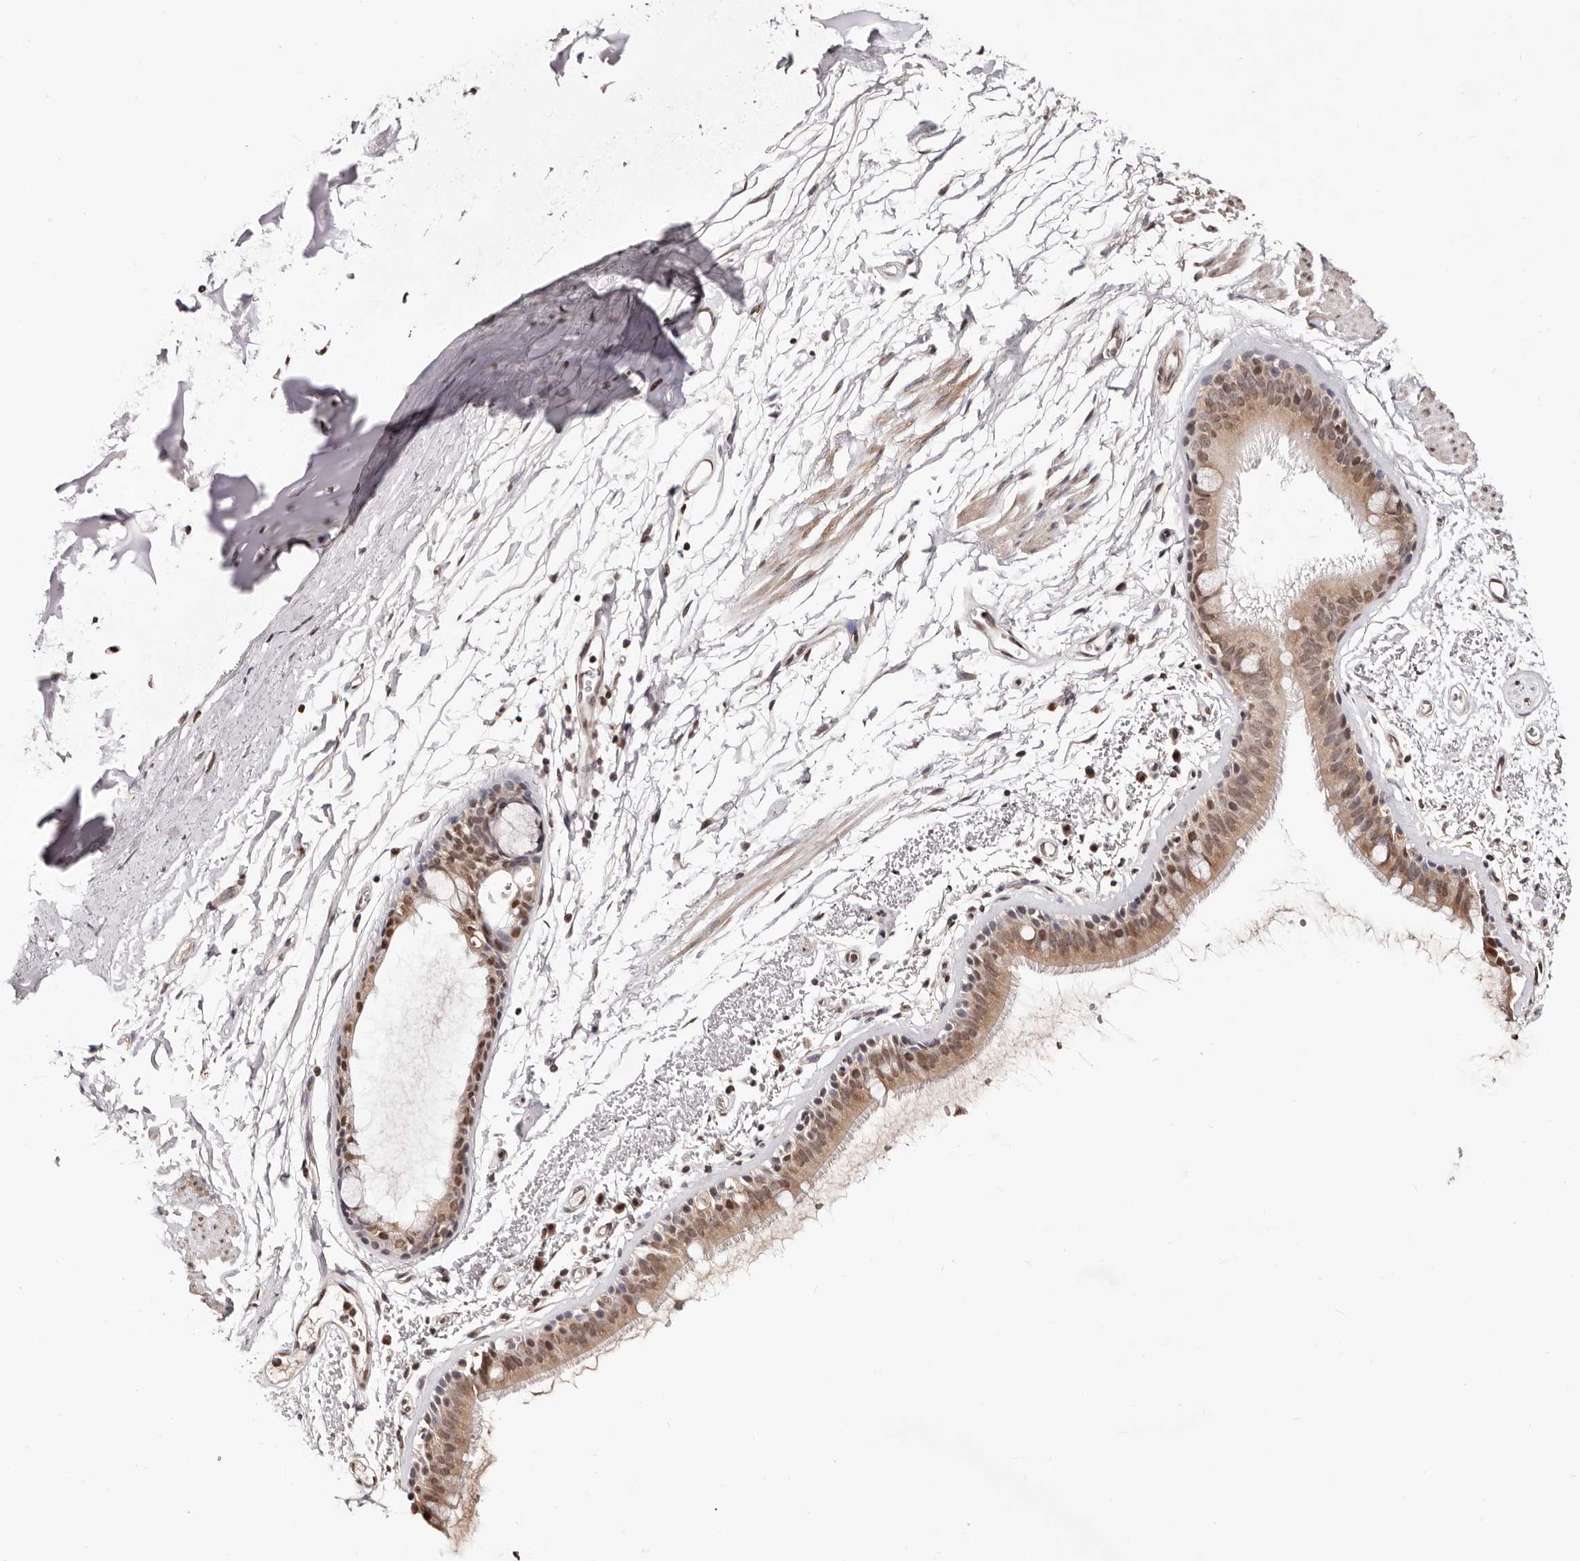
{"staining": {"intensity": "moderate", "quantity": ">75%", "location": "cytoplasmic/membranous,nuclear"}, "tissue": "bronchus", "cell_type": "Respiratory epithelial cells", "image_type": "normal", "snomed": [{"axis": "morphology", "description": "Normal tissue, NOS"}, {"axis": "topography", "description": "Lymph node"}, {"axis": "topography", "description": "Bronchus"}], "caption": "Immunohistochemistry micrograph of benign bronchus stained for a protein (brown), which exhibits medium levels of moderate cytoplasmic/membranous,nuclear positivity in about >75% of respiratory epithelial cells.", "gene": "BICRAL", "patient": {"sex": "female", "age": 70}}